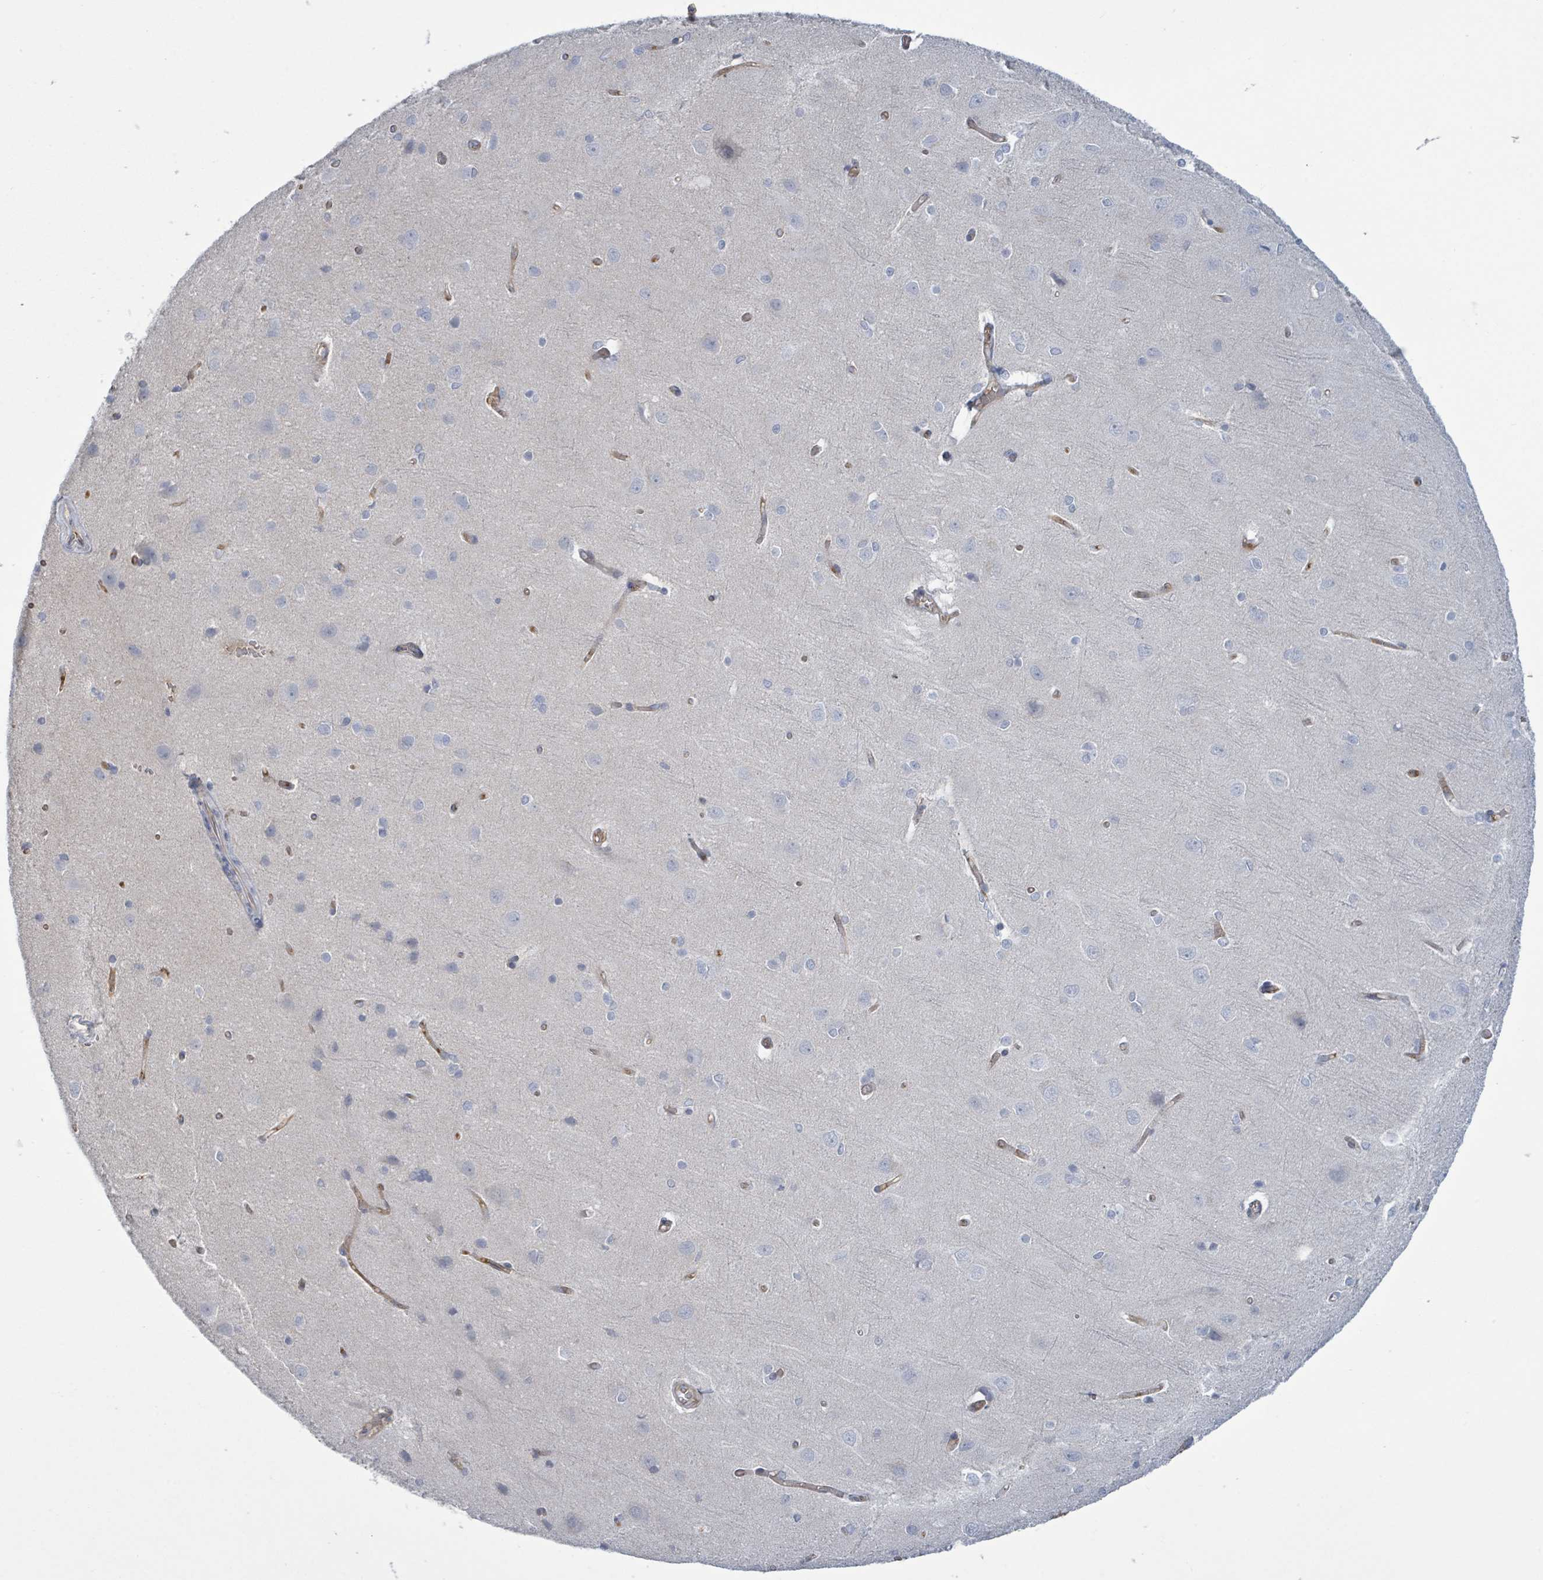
{"staining": {"intensity": "weak", "quantity": ">75%", "location": "cytoplasmic/membranous"}, "tissue": "cerebral cortex", "cell_type": "Endothelial cells", "image_type": "normal", "snomed": [{"axis": "morphology", "description": "Normal tissue, NOS"}, {"axis": "topography", "description": "Cerebral cortex"}], "caption": "A photomicrograph of cerebral cortex stained for a protein shows weak cytoplasmic/membranous brown staining in endothelial cells. The staining is performed using DAB brown chromogen to label protein expression. The nuclei are counter-stained blue using hematoxylin.", "gene": "TNFRSF14", "patient": {"sex": "male", "age": 37}}